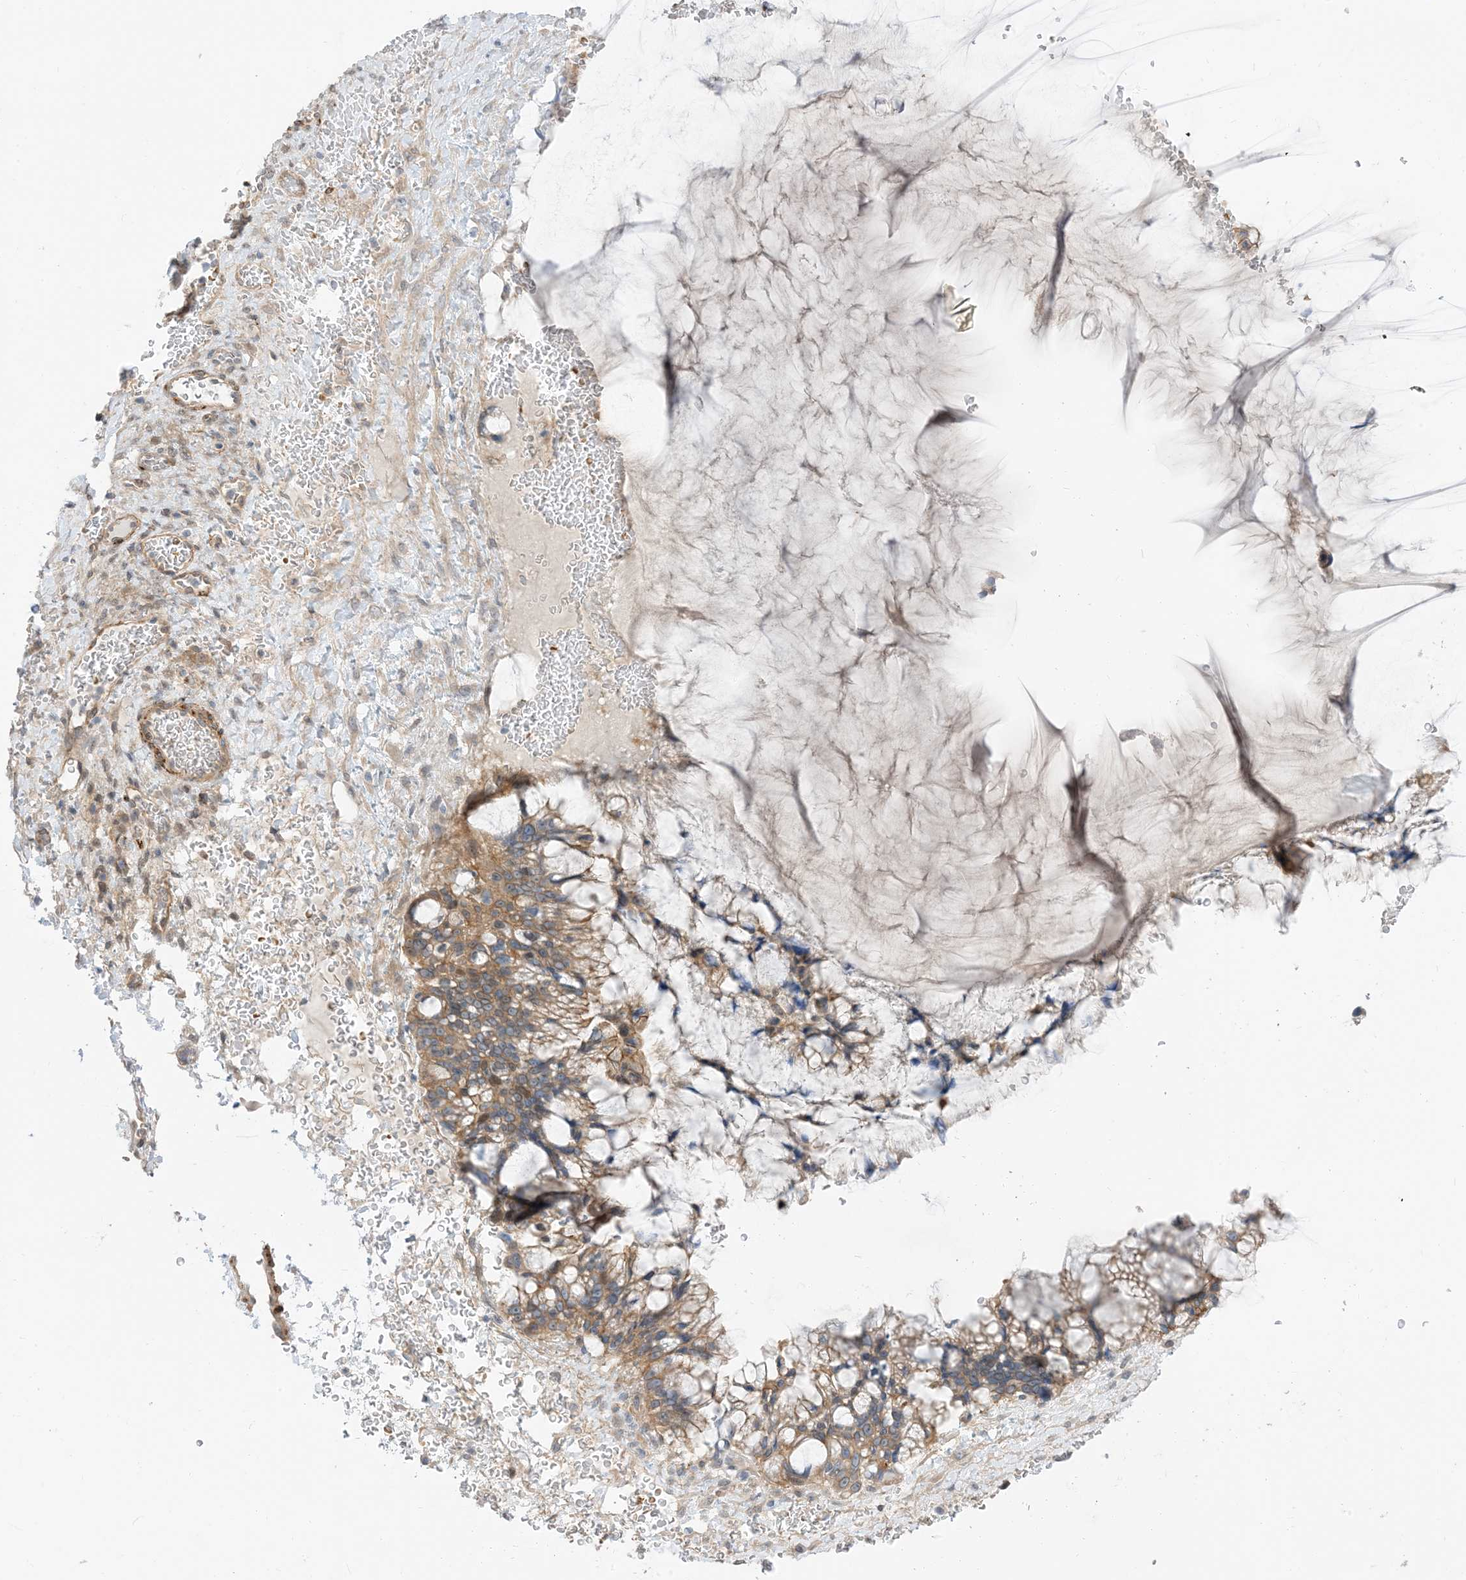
{"staining": {"intensity": "moderate", "quantity": "25%-75%", "location": "cytoplasmic/membranous"}, "tissue": "ovarian cancer", "cell_type": "Tumor cells", "image_type": "cancer", "snomed": [{"axis": "morphology", "description": "Cystadenocarcinoma, mucinous, NOS"}, {"axis": "topography", "description": "Ovary"}], "caption": "IHC (DAB (3,3'-diaminobenzidine)) staining of human mucinous cystadenocarcinoma (ovarian) reveals moderate cytoplasmic/membranous protein expression in approximately 25%-75% of tumor cells. The protein of interest is stained brown, and the nuclei are stained in blue (DAB (3,3'-diaminobenzidine) IHC with brightfield microscopy, high magnification).", "gene": "RIN1", "patient": {"sex": "female", "age": 37}}